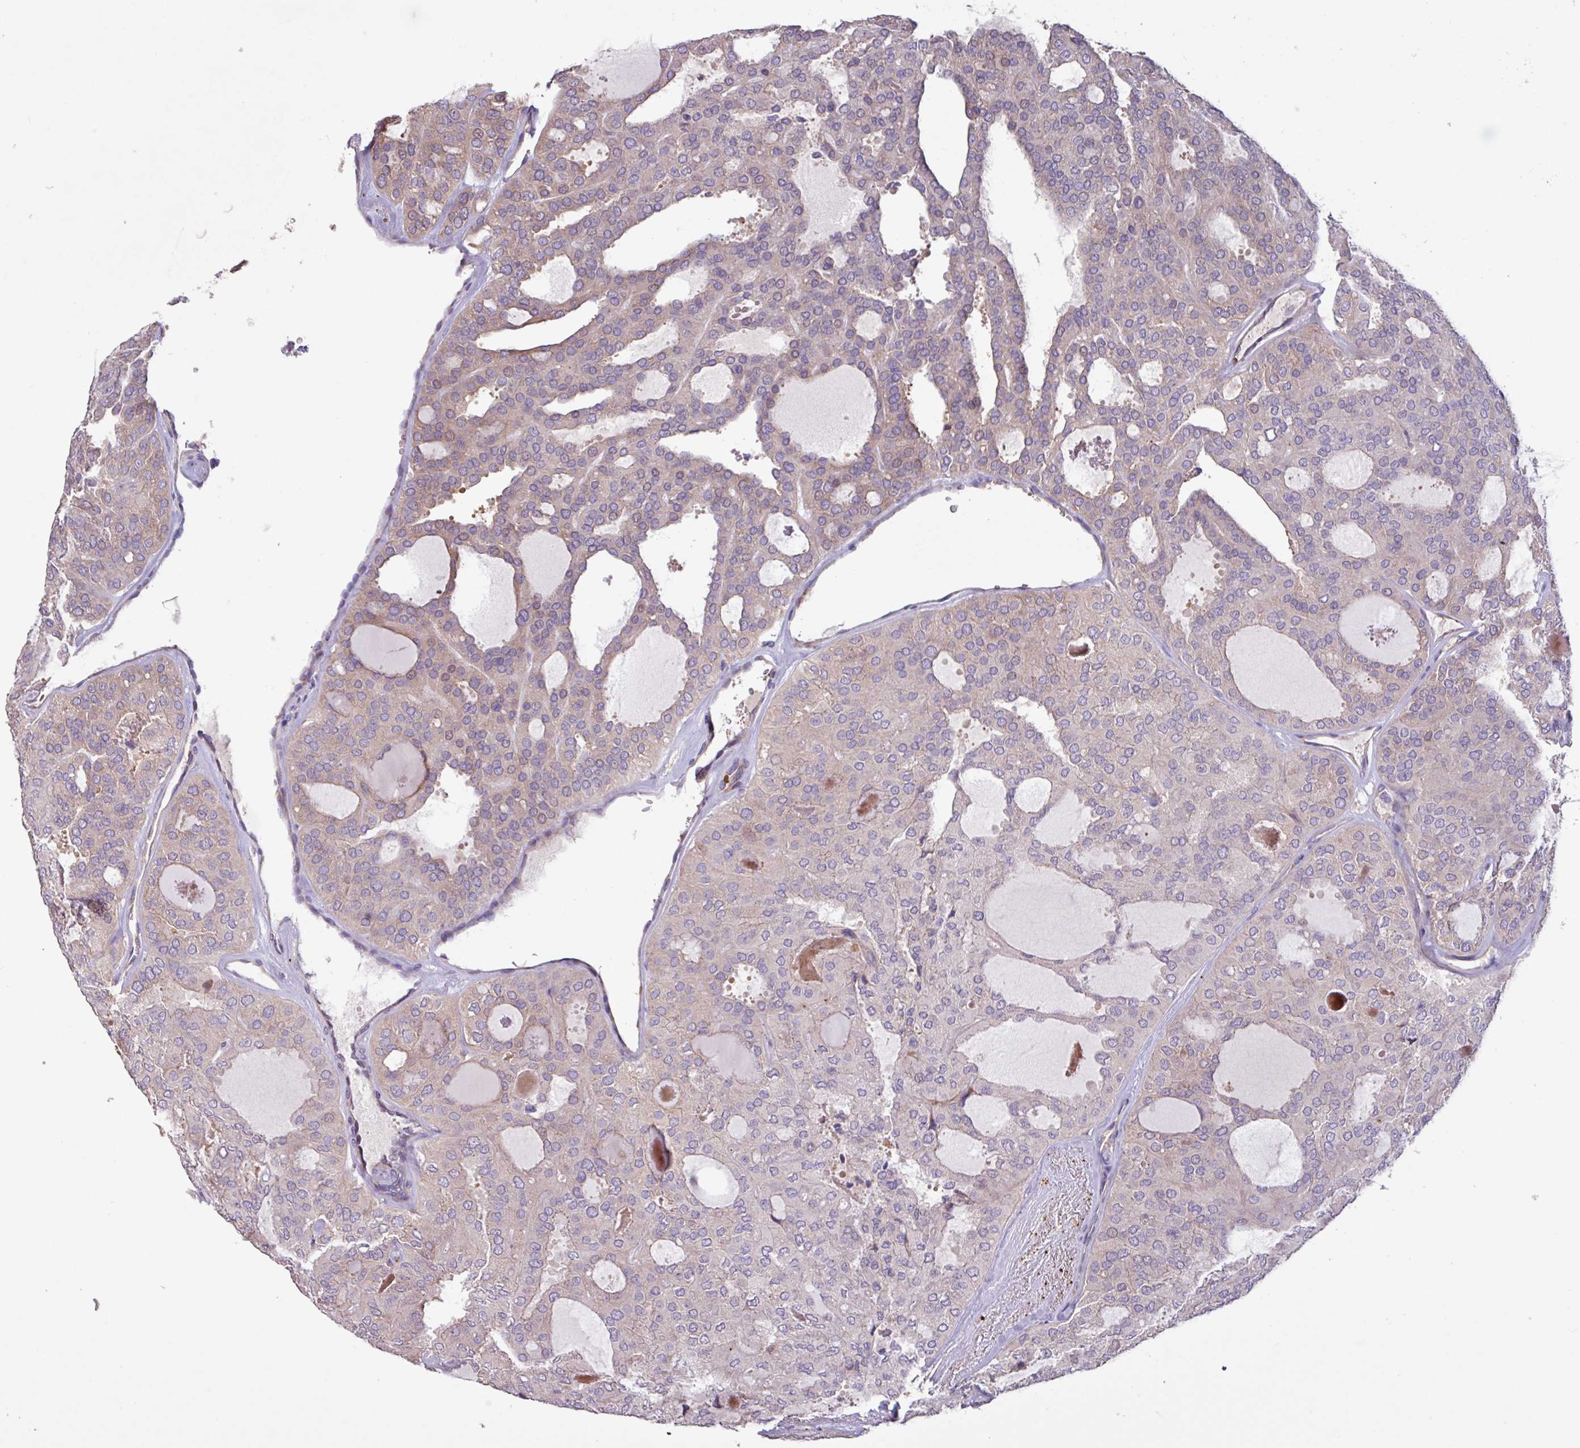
{"staining": {"intensity": "weak", "quantity": "<25%", "location": "cytoplasmic/membranous"}, "tissue": "thyroid cancer", "cell_type": "Tumor cells", "image_type": "cancer", "snomed": [{"axis": "morphology", "description": "Follicular adenoma carcinoma, NOS"}, {"axis": "topography", "description": "Thyroid gland"}], "caption": "There is no significant positivity in tumor cells of thyroid cancer. The staining is performed using DAB brown chromogen with nuclei counter-stained in using hematoxylin.", "gene": "PTPRQ", "patient": {"sex": "male", "age": 75}}